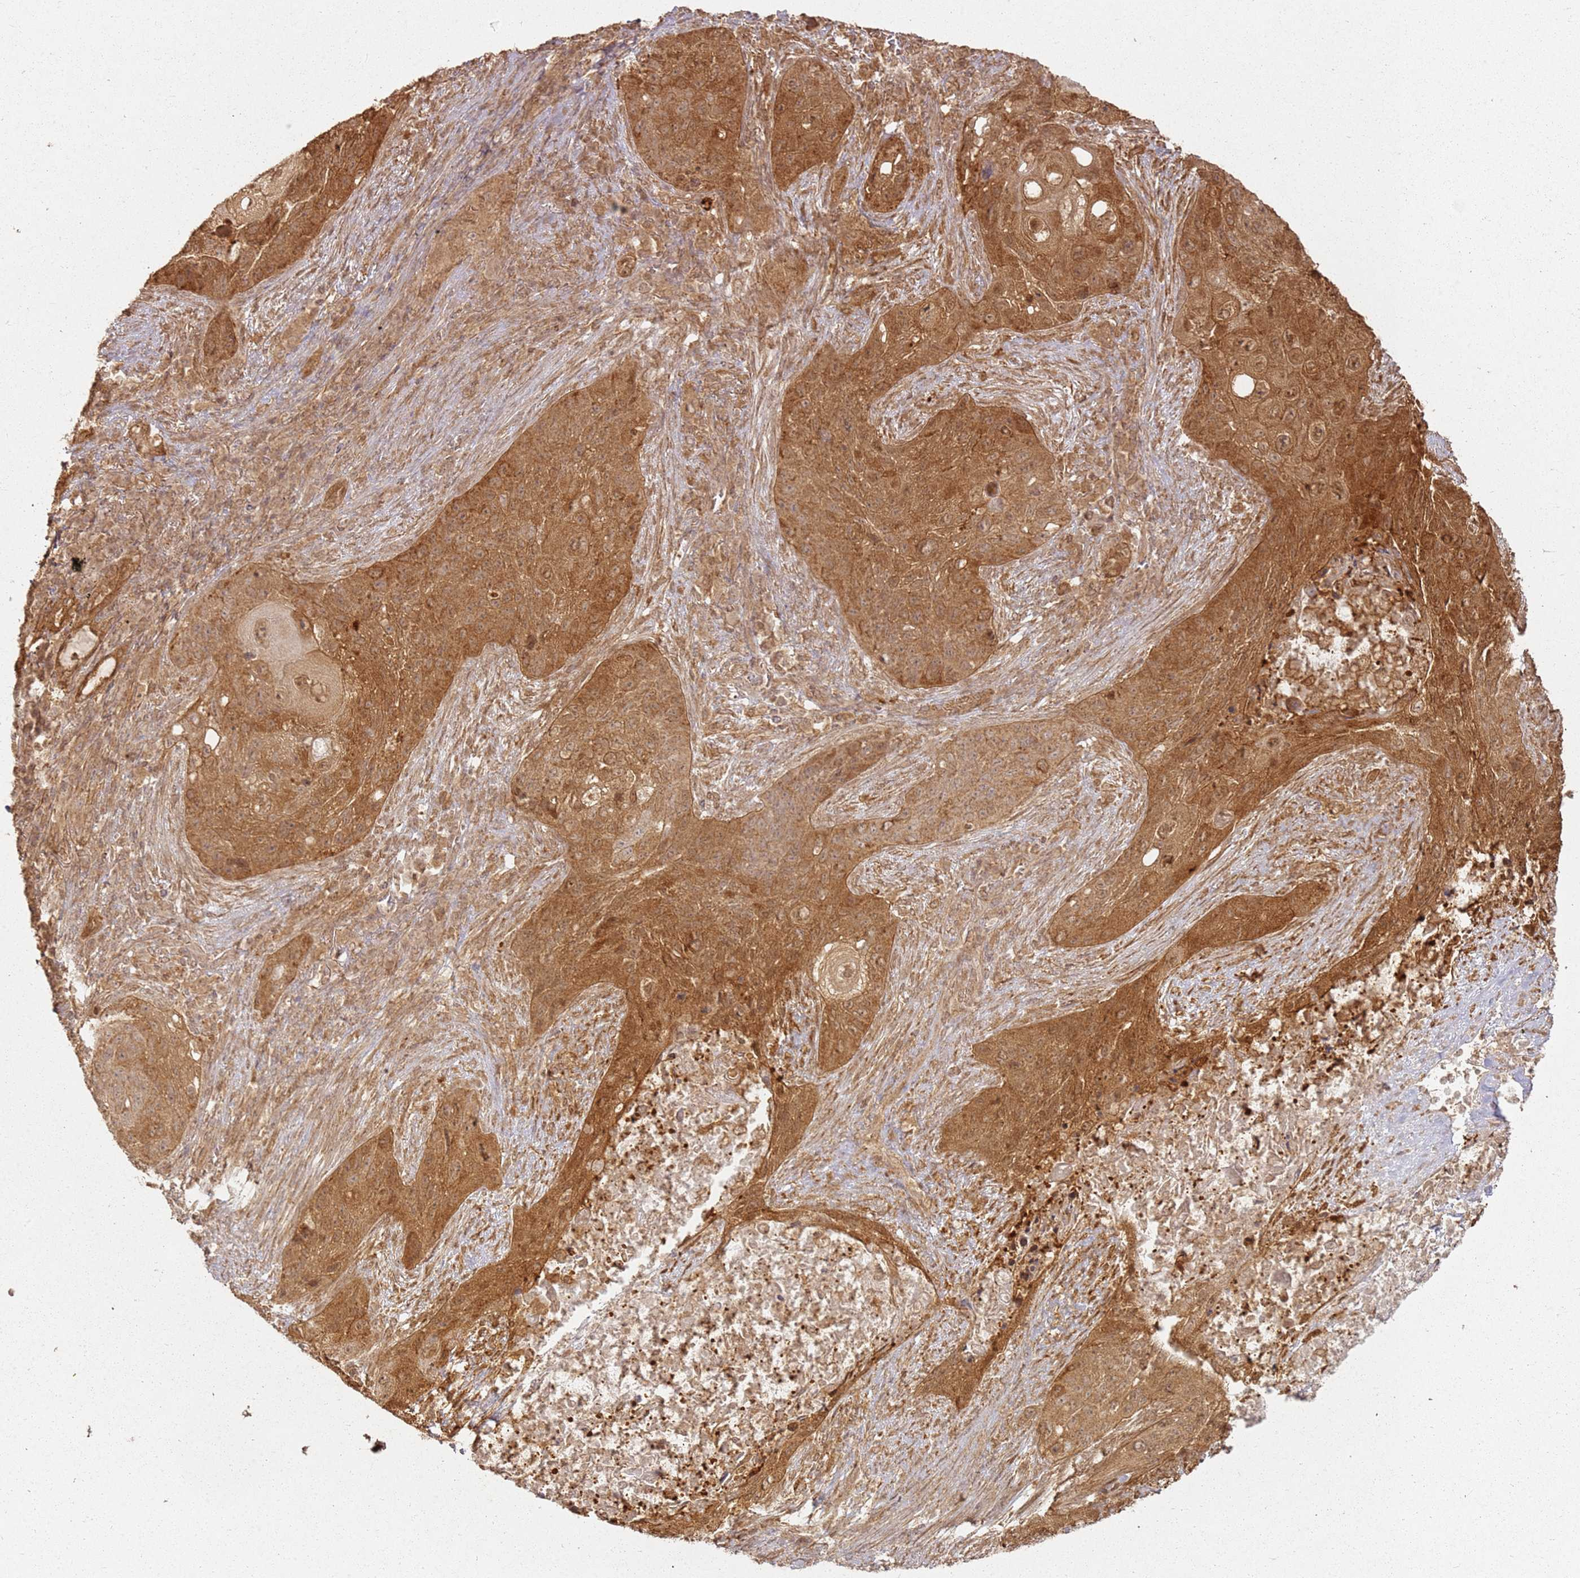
{"staining": {"intensity": "moderate", "quantity": ">75%", "location": "cytoplasmic/membranous"}, "tissue": "lung cancer", "cell_type": "Tumor cells", "image_type": "cancer", "snomed": [{"axis": "morphology", "description": "Squamous cell carcinoma, NOS"}, {"axis": "topography", "description": "Lung"}], "caption": "Tumor cells show medium levels of moderate cytoplasmic/membranous expression in about >75% of cells in human lung cancer (squamous cell carcinoma). The staining was performed using DAB (3,3'-diaminobenzidine), with brown indicating positive protein expression. Nuclei are stained blue with hematoxylin.", "gene": "ZNF776", "patient": {"sex": "female", "age": 63}}